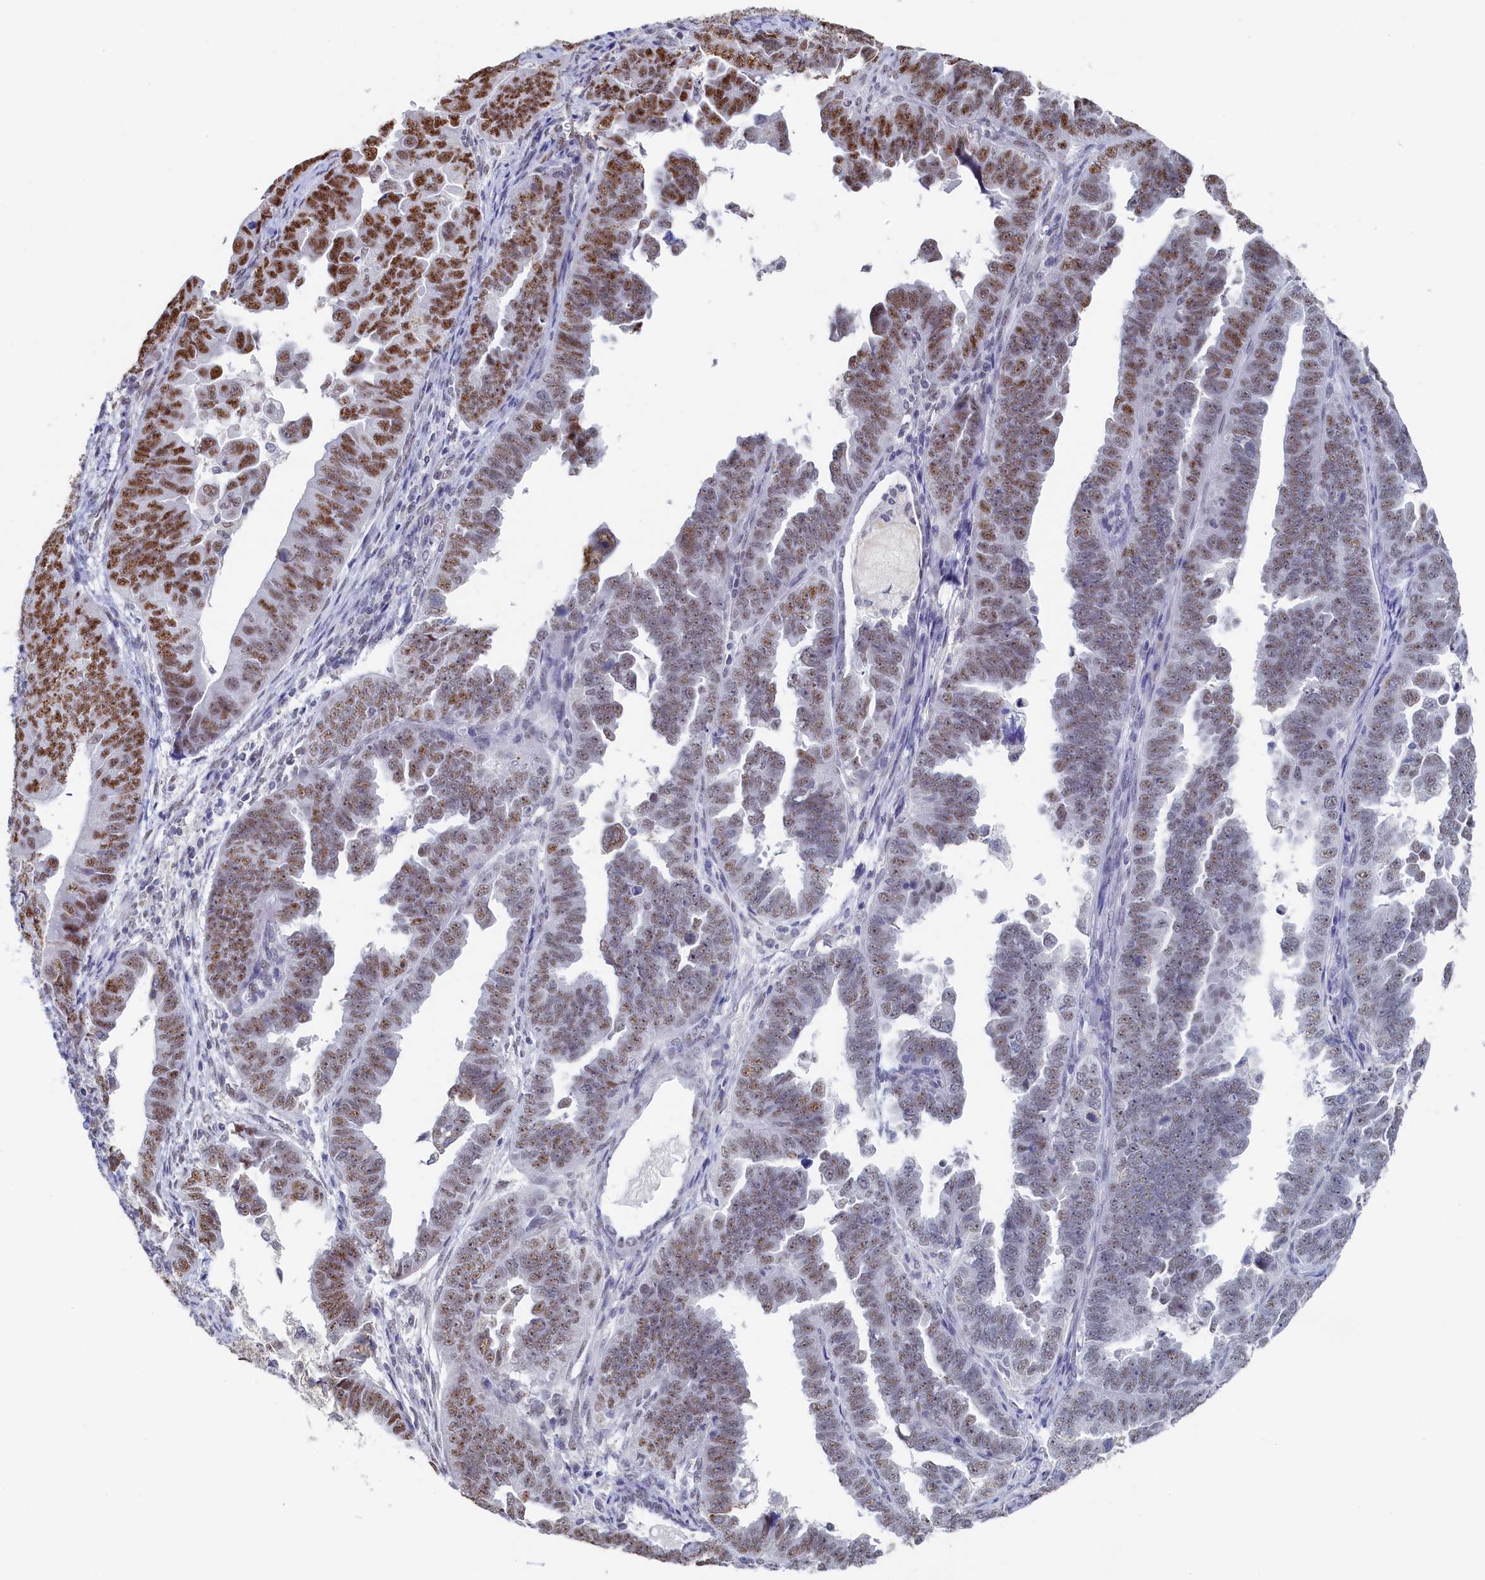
{"staining": {"intensity": "strong", "quantity": "25%-75%", "location": "nuclear"}, "tissue": "endometrial cancer", "cell_type": "Tumor cells", "image_type": "cancer", "snomed": [{"axis": "morphology", "description": "Adenocarcinoma, NOS"}, {"axis": "topography", "description": "Endometrium"}], "caption": "IHC (DAB (3,3'-diaminobenzidine)) staining of adenocarcinoma (endometrial) displays strong nuclear protein staining in about 25%-75% of tumor cells. The staining was performed using DAB (3,3'-diaminobenzidine) to visualize the protein expression in brown, while the nuclei were stained in blue with hematoxylin (Magnification: 20x).", "gene": "MOSPD3", "patient": {"sex": "female", "age": 75}}